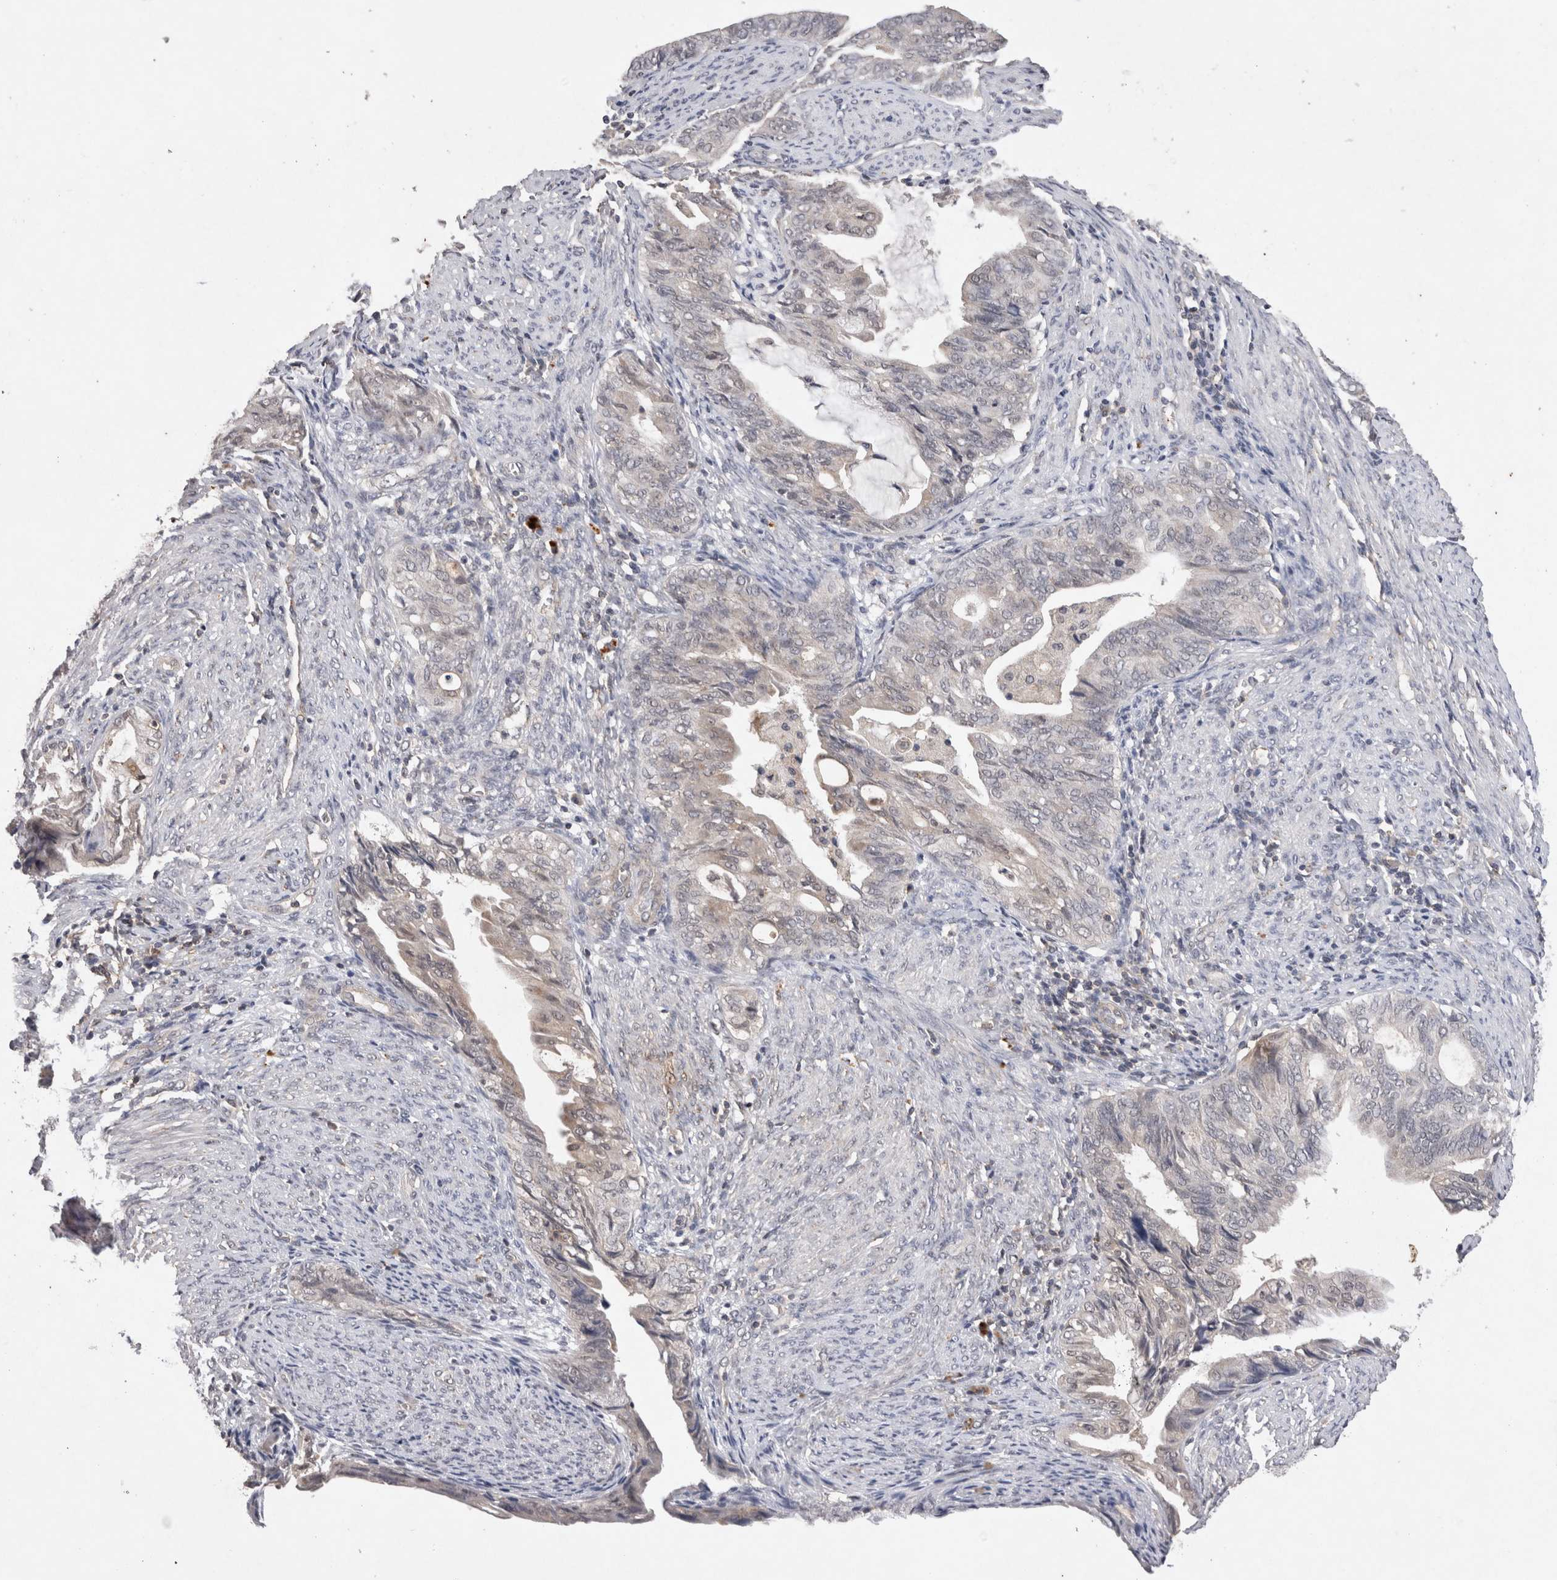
{"staining": {"intensity": "negative", "quantity": "none", "location": "none"}, "tissue": "endometrial cancer", "cell_type": "Tumor cells", "image_type": "cancer", "snomed": [{"axis": "morphology", "description": "Adenocarcinoma, NOS"}, {"axis": "topography", "description": "Endometrium"}], "caption": "High magnification brightfield microscopy of endometrial cancer (adenocarcinoma) stained with DAB (brown) and counterstained with hematoxylin (blue): tumor cells show no significant expression. (Brightfield microscopy of DAB IHC at high magnification).", "gene": "RASSF3", "patient": {"sex": "female", "age": 86}}